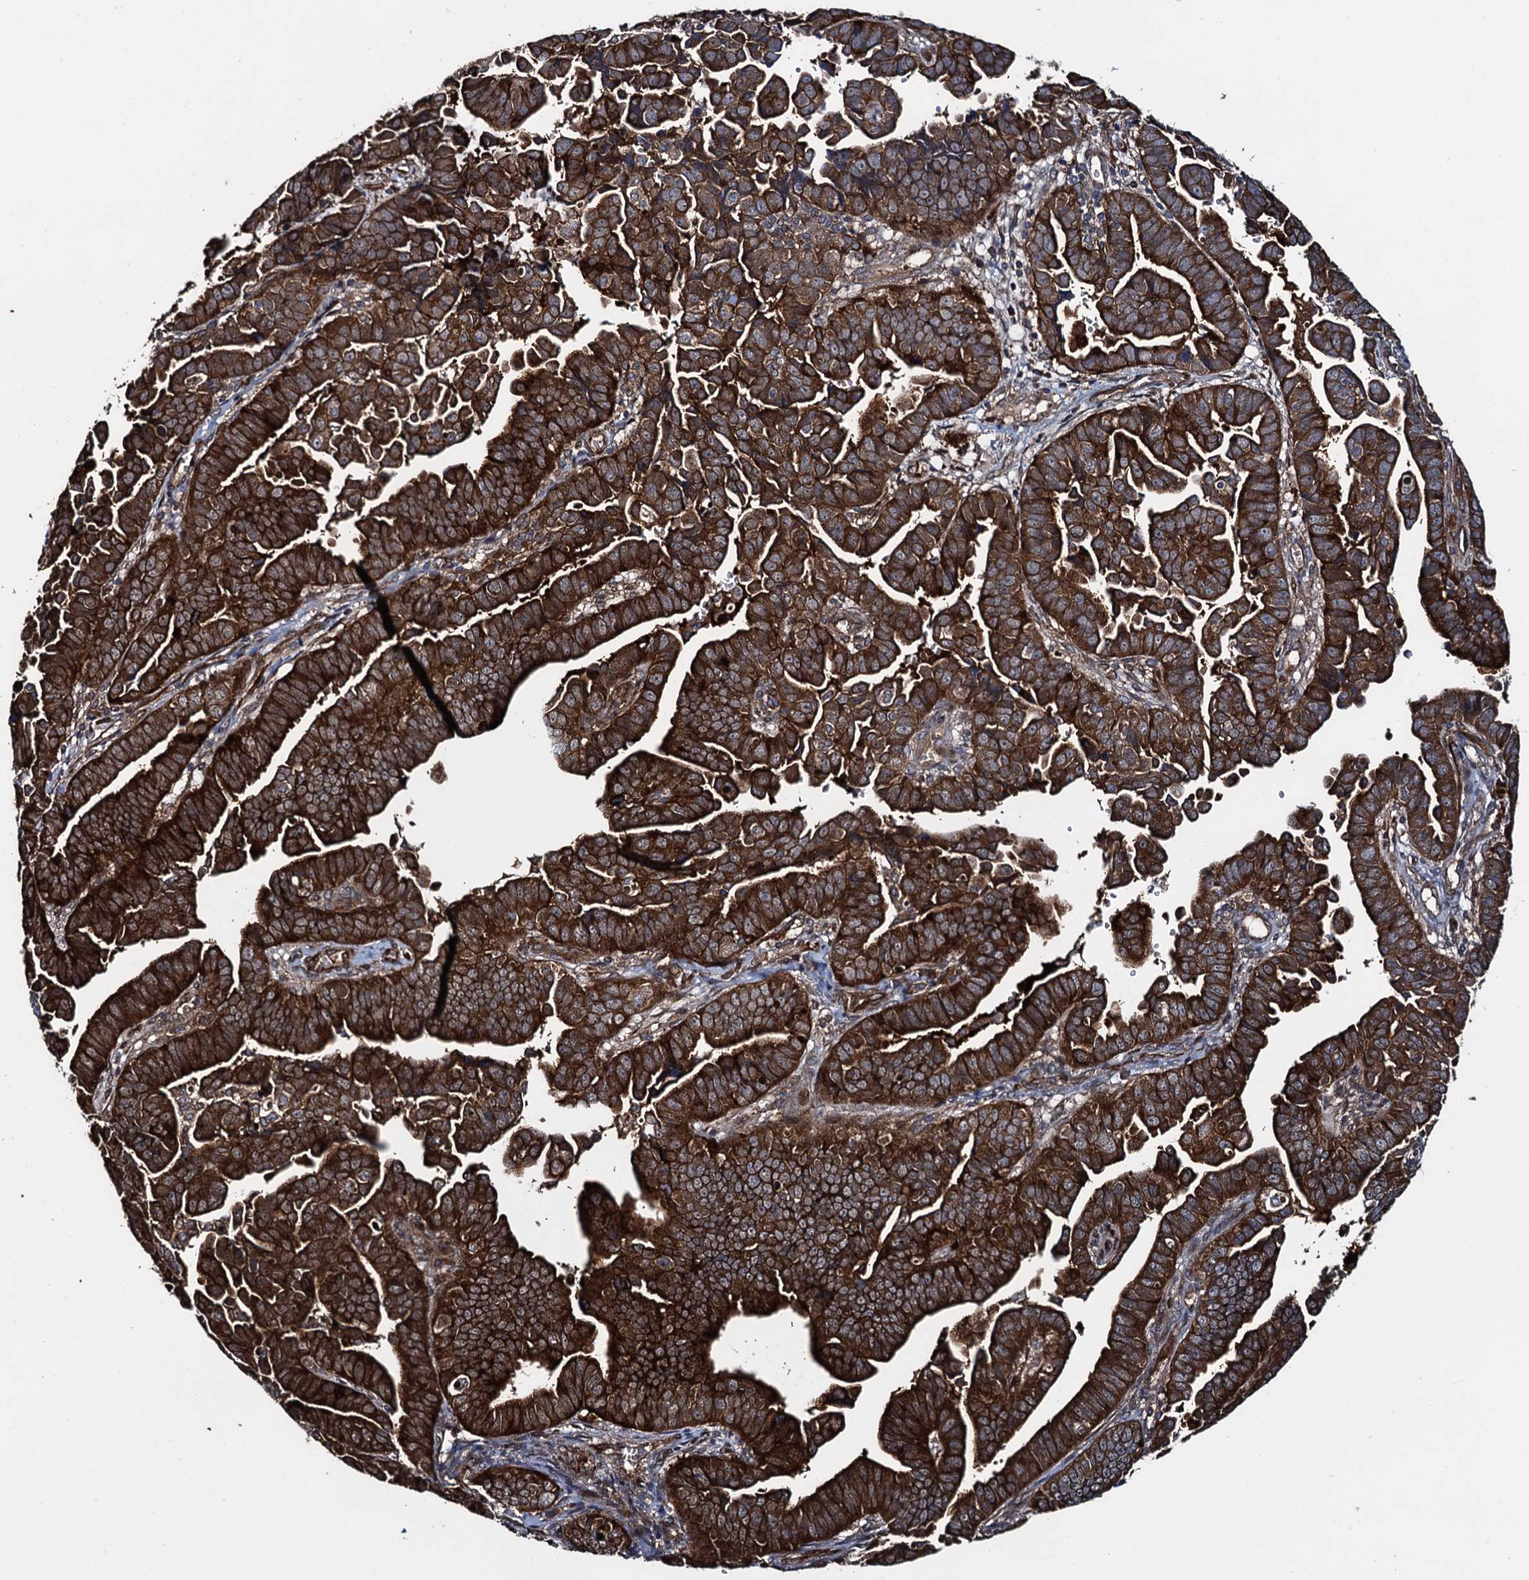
{"staining": {"intensity": "strong", "quantity": ">75%", "location": "cytoplasmic/membranous"}, "tissue": "endometrial cancer", "cell_type": "Tumor cells", "image_type": "cancer", "snomed": [{"axis": "morphology", "description": "Adenocarcinoma, NOS"}, {"axis": "topography", "description": "Endometrium"}], "caption": "Adenocarcinoma (endometrial) stained with immunohistochemistry (IHC) shows strong cytoplasmic/membranous expression in about >75% of tumor cells.", "gene": "RHOBTB1", "patient": {"sex": "female", "age": 75}}